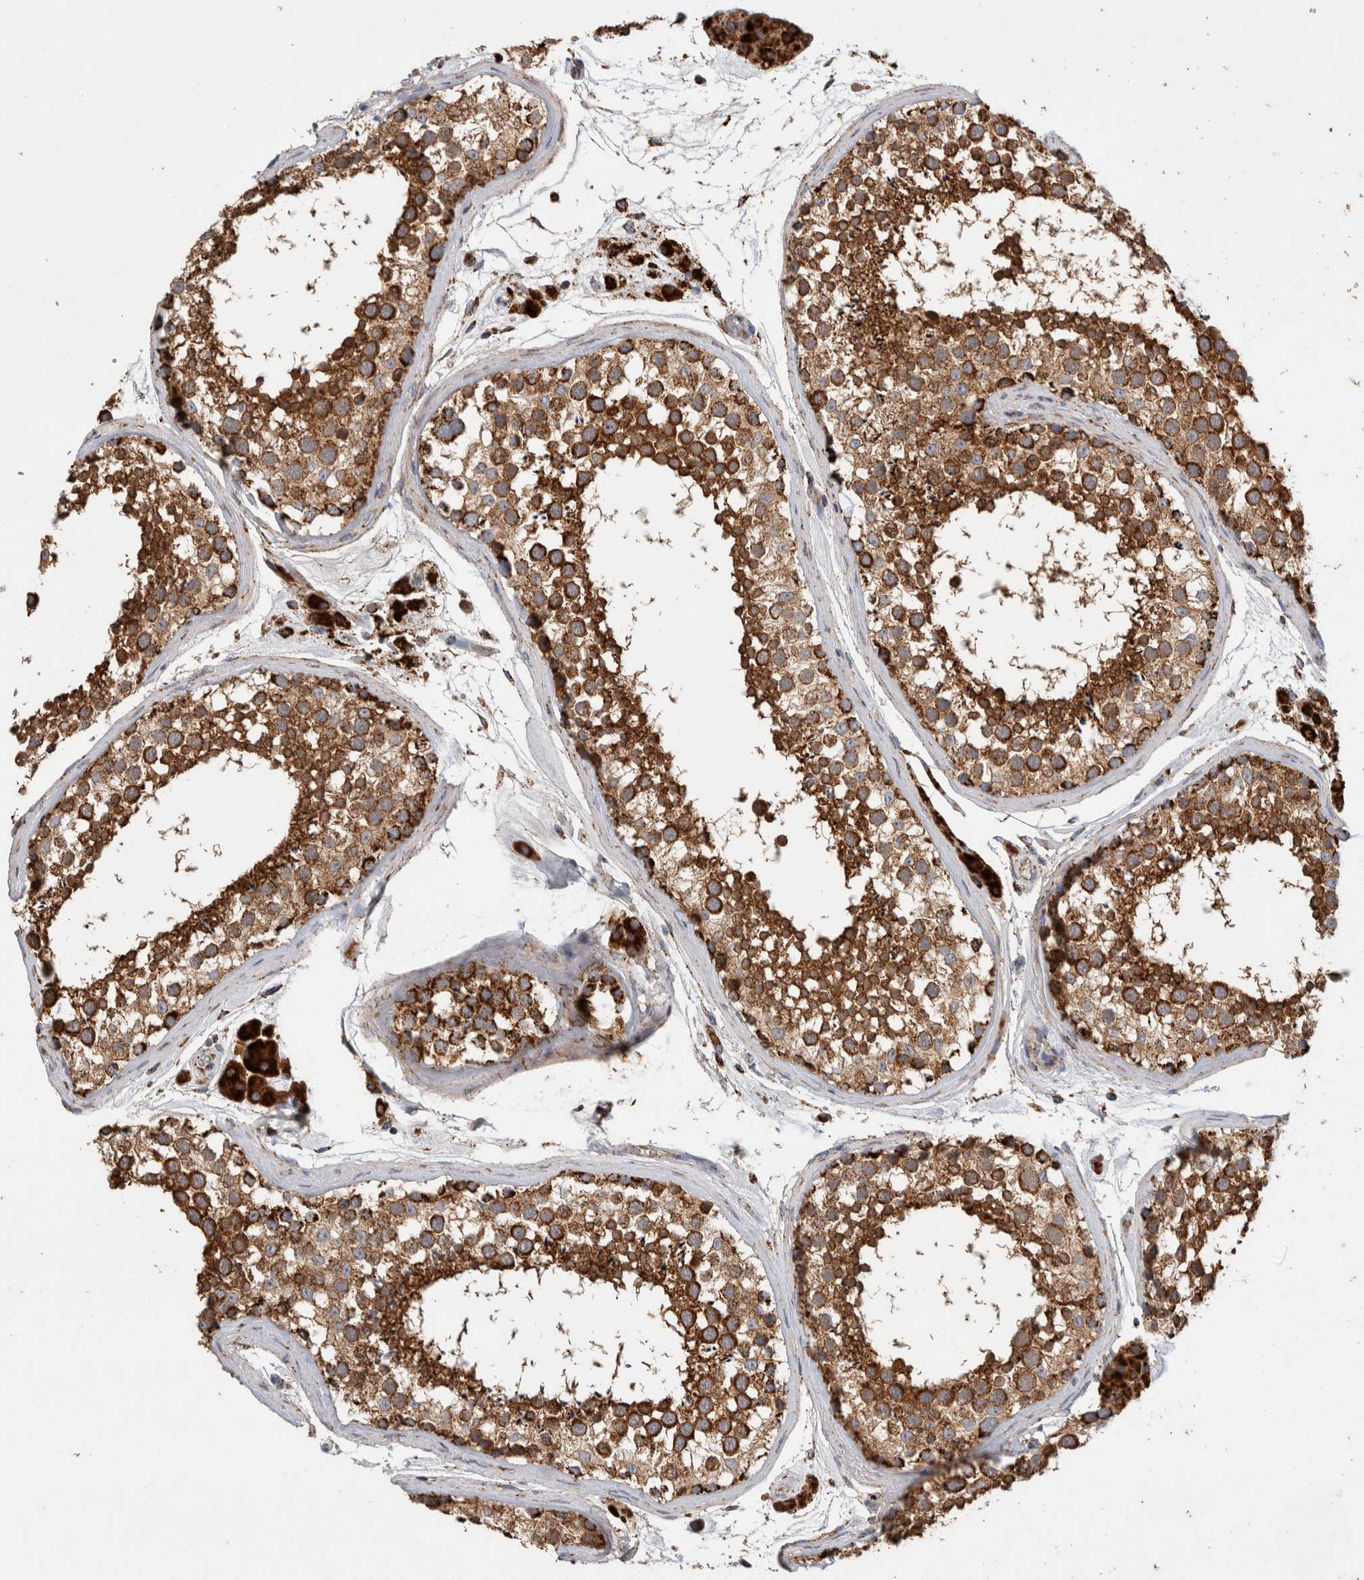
{"staining": {"intensity": "strong", "quantity": ">75%", "location": "cytoplasmic/membranous"}, "tissue": "testis", "cell_type": "Cells in seminiferous ducts", "image_type": "normal", "snomed": [{"axis": "morphology", "description": "Normal tissue, NOS"}, {"axis": "topography", "description": "Testis"}], "caption": "This is an image of IHC staining of normal testis, which shows strong expression in the cytoplasmic/membranous of cells in seminiferous ducts.", "gene": "IARS2", "patient": {"sex": "male", "age": 46}}